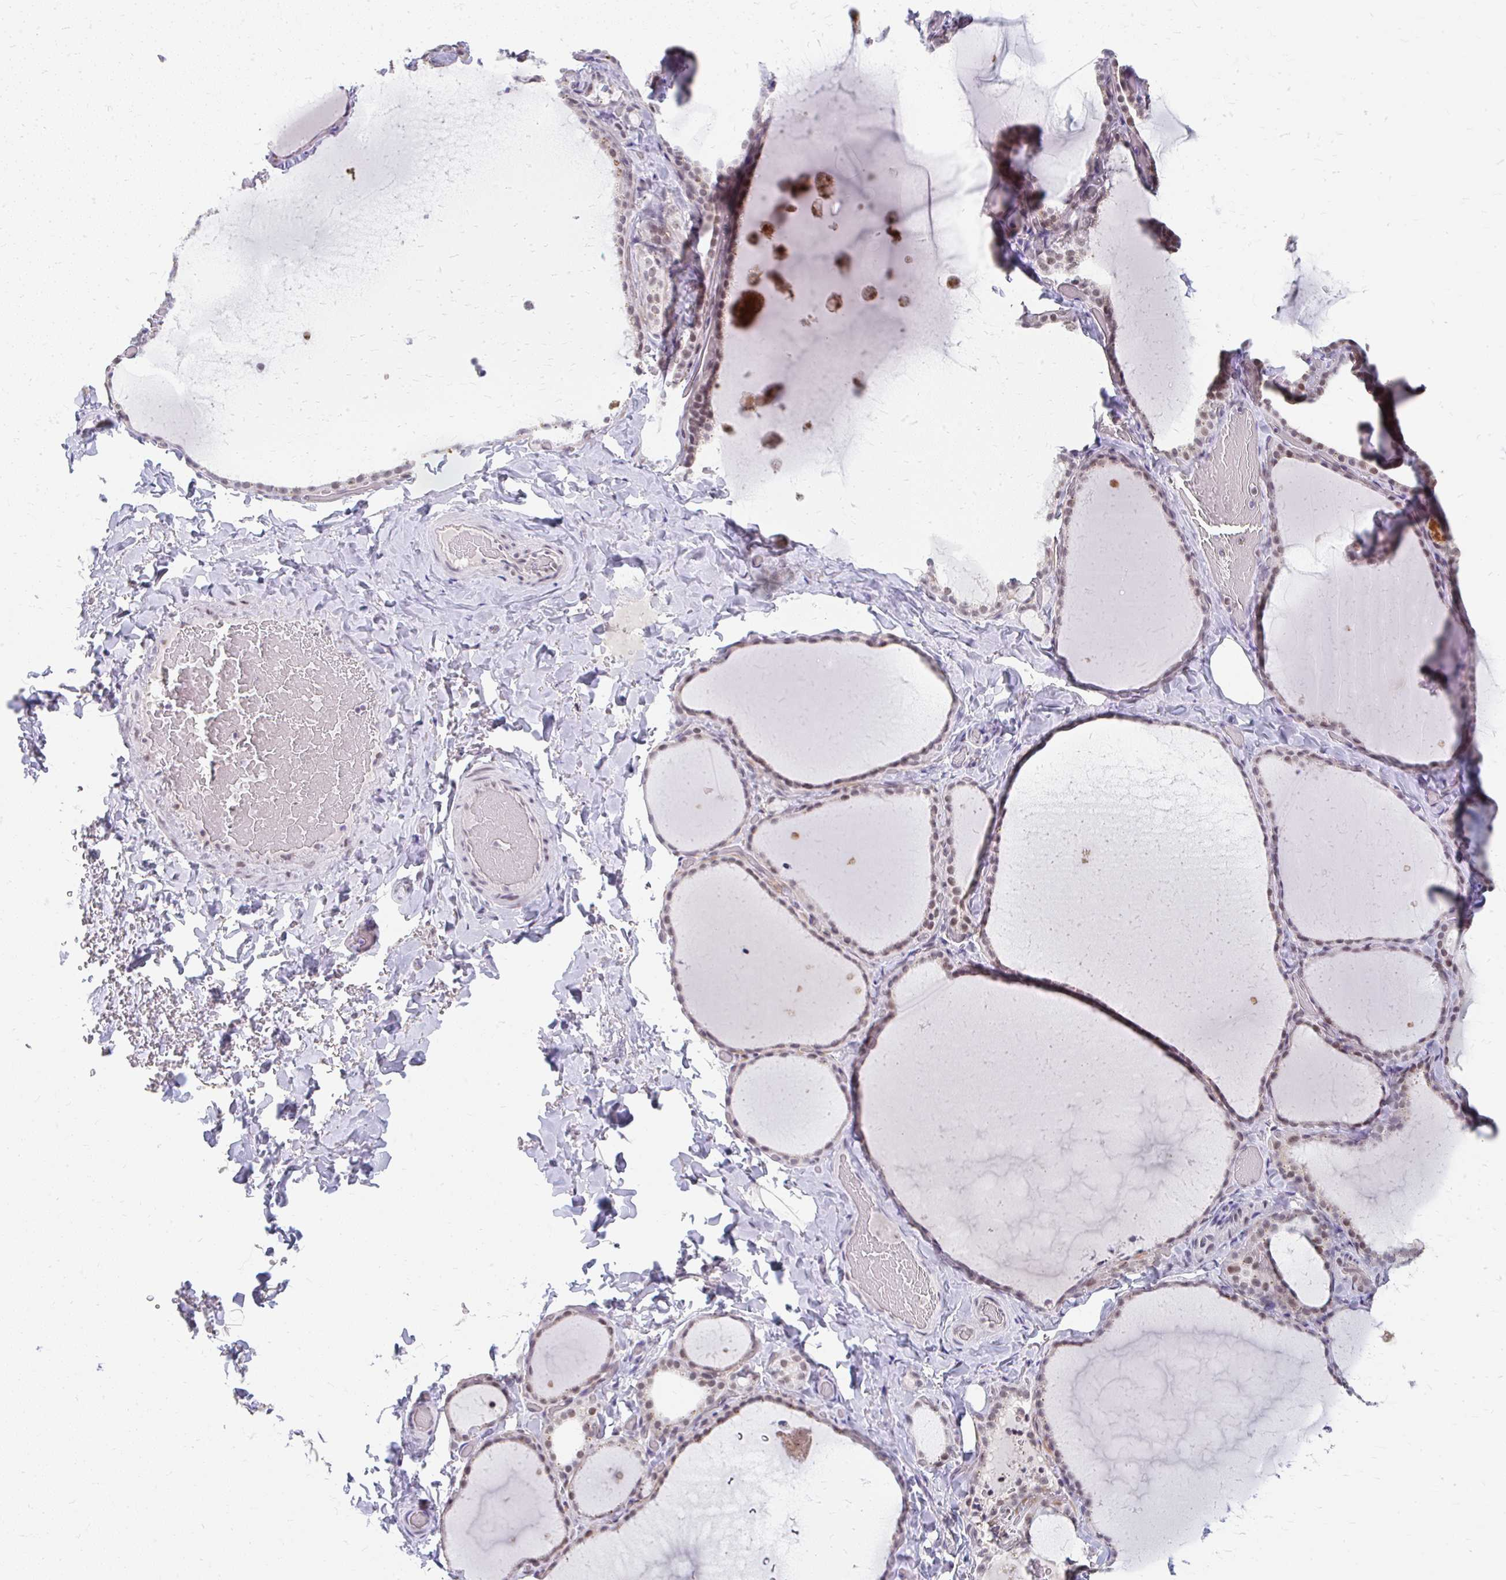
{"staining": {"intensity": "moderate", "quantity": ">75%", "location": "nuclear"}, "tissue": "thyroid gland", "cell_type": "Glandular cells", "image_type": "normal", "snomed": [{"axis": "morphology", "description": "Normal tissue, NOS"}, {"axis": "topography", "description": "Thyroid gland"}], "caption": "Immunohistochemistry (IHC) staining of unremarkable thyroid gland, which reveals medium levels of moderate nuclear expression in about >75% of glandular cells indicating moderate nuclear protein staining. The staining was performed using DAB (3,3'-diaminobenzidine) (brown) for protein detection and nuclei were counterstained in hematoxylin (blue).", "gene": "GTF2H1", "patient": {"sex": "female", "age": 22}}